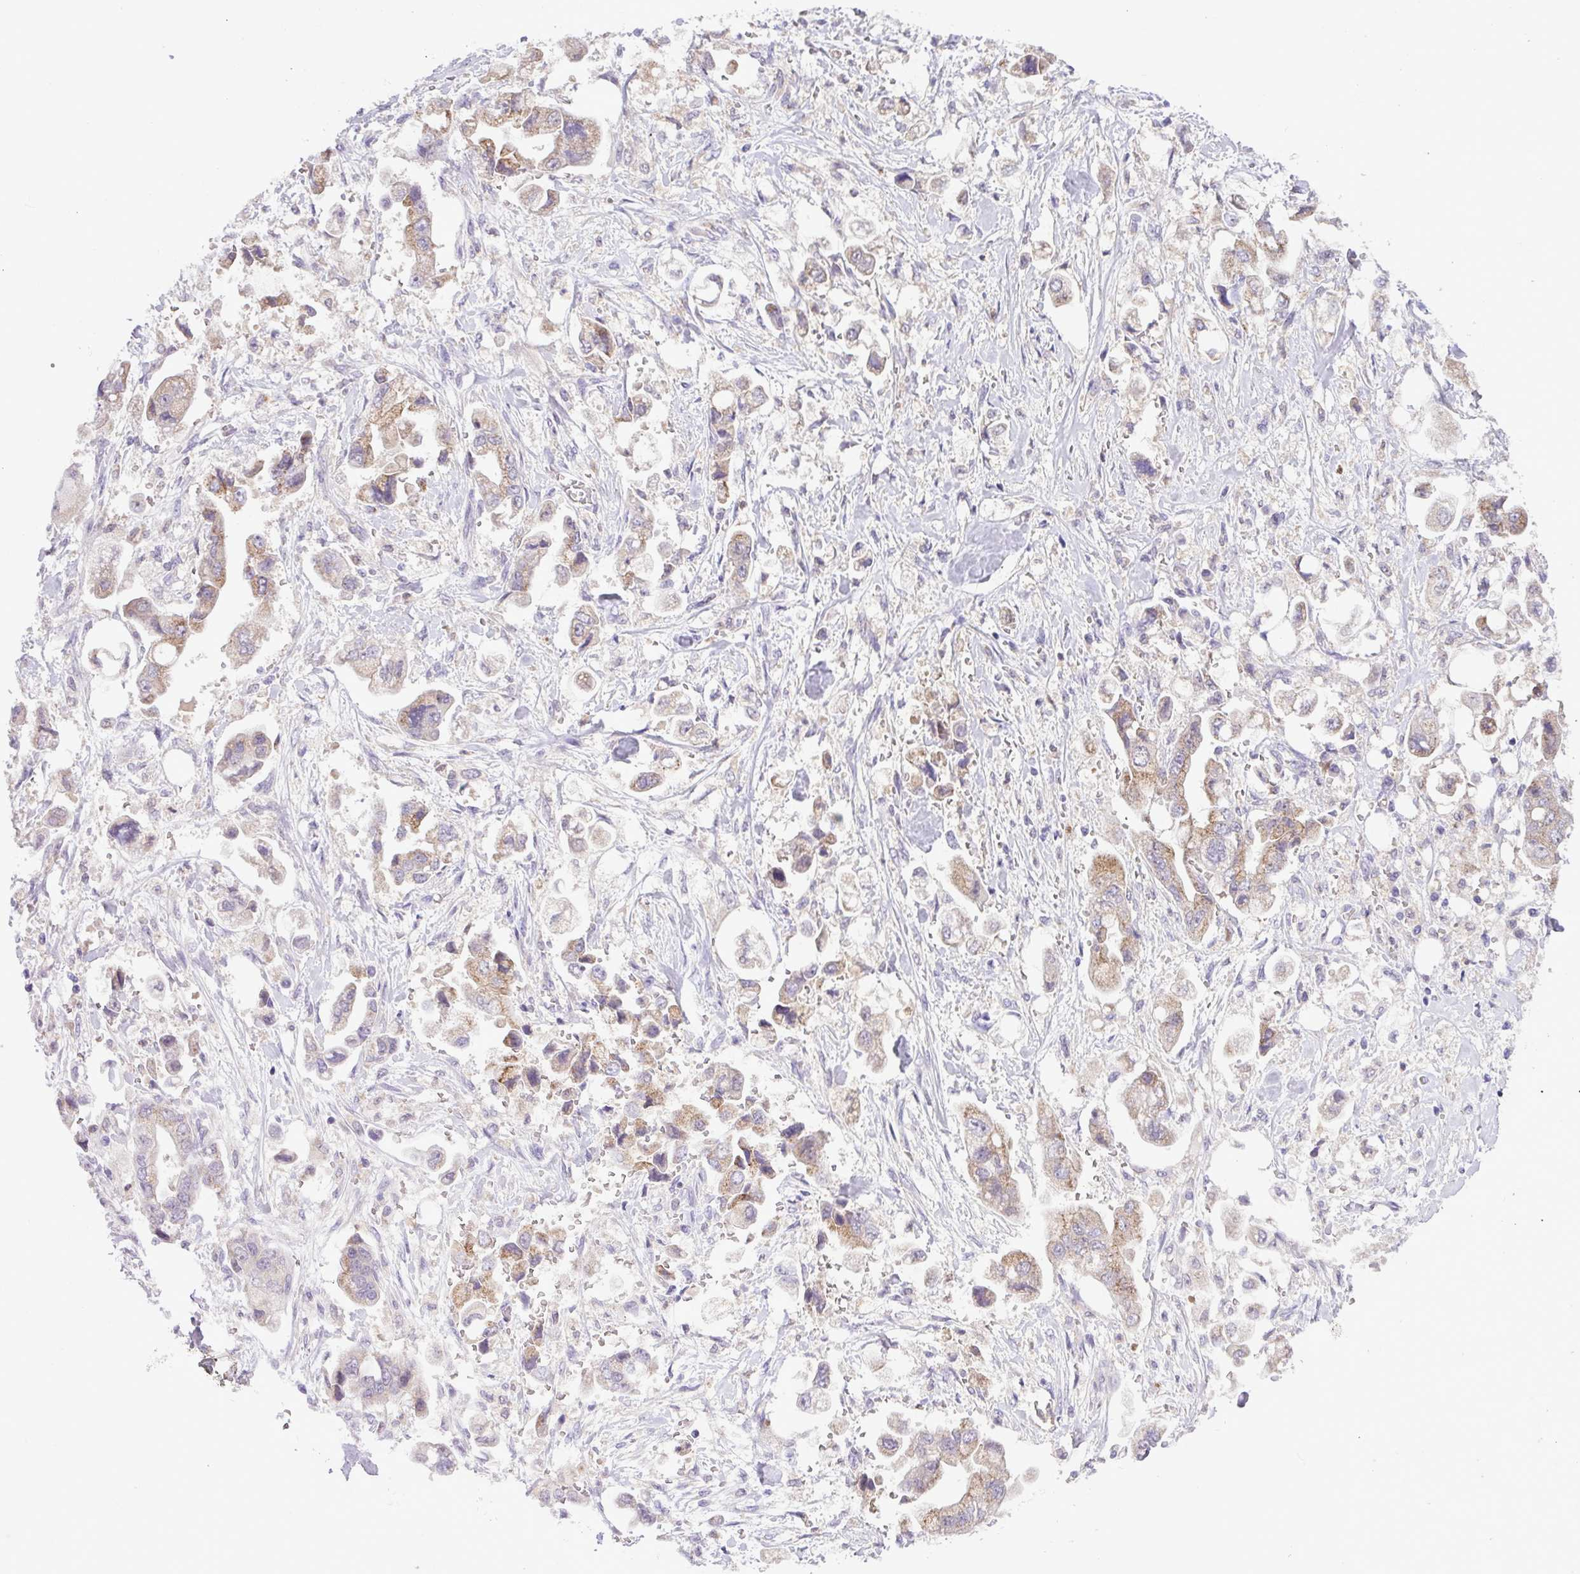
{"staining": {"intensity": "moderate", "quantity": "25%-75%", "location": "cytoplasmic/membranous"}, "tissue": "stomach cancer", "cell_type": "Tumor cells", "image_type": "cancer", "snomed": [{"axis": "morphology", "description": "Adenocarcinoma, NOS"}, {"axis": "topography", "description": "Stomach"}], "caption": "Immunohistochemical staining of human adenocarcinoma (stomach) shows moderate cytoplasmic/membranous protein expression in approximately 25%-75% of tumor cells. The staining was performed using DAB (3,3'-diaminobenzidine), with brown indicating positive protein expression. Nuclei are stained blue with hematoxylin.", "gene": "TONSL", "patient": {"sex": "male", "age": 62}}